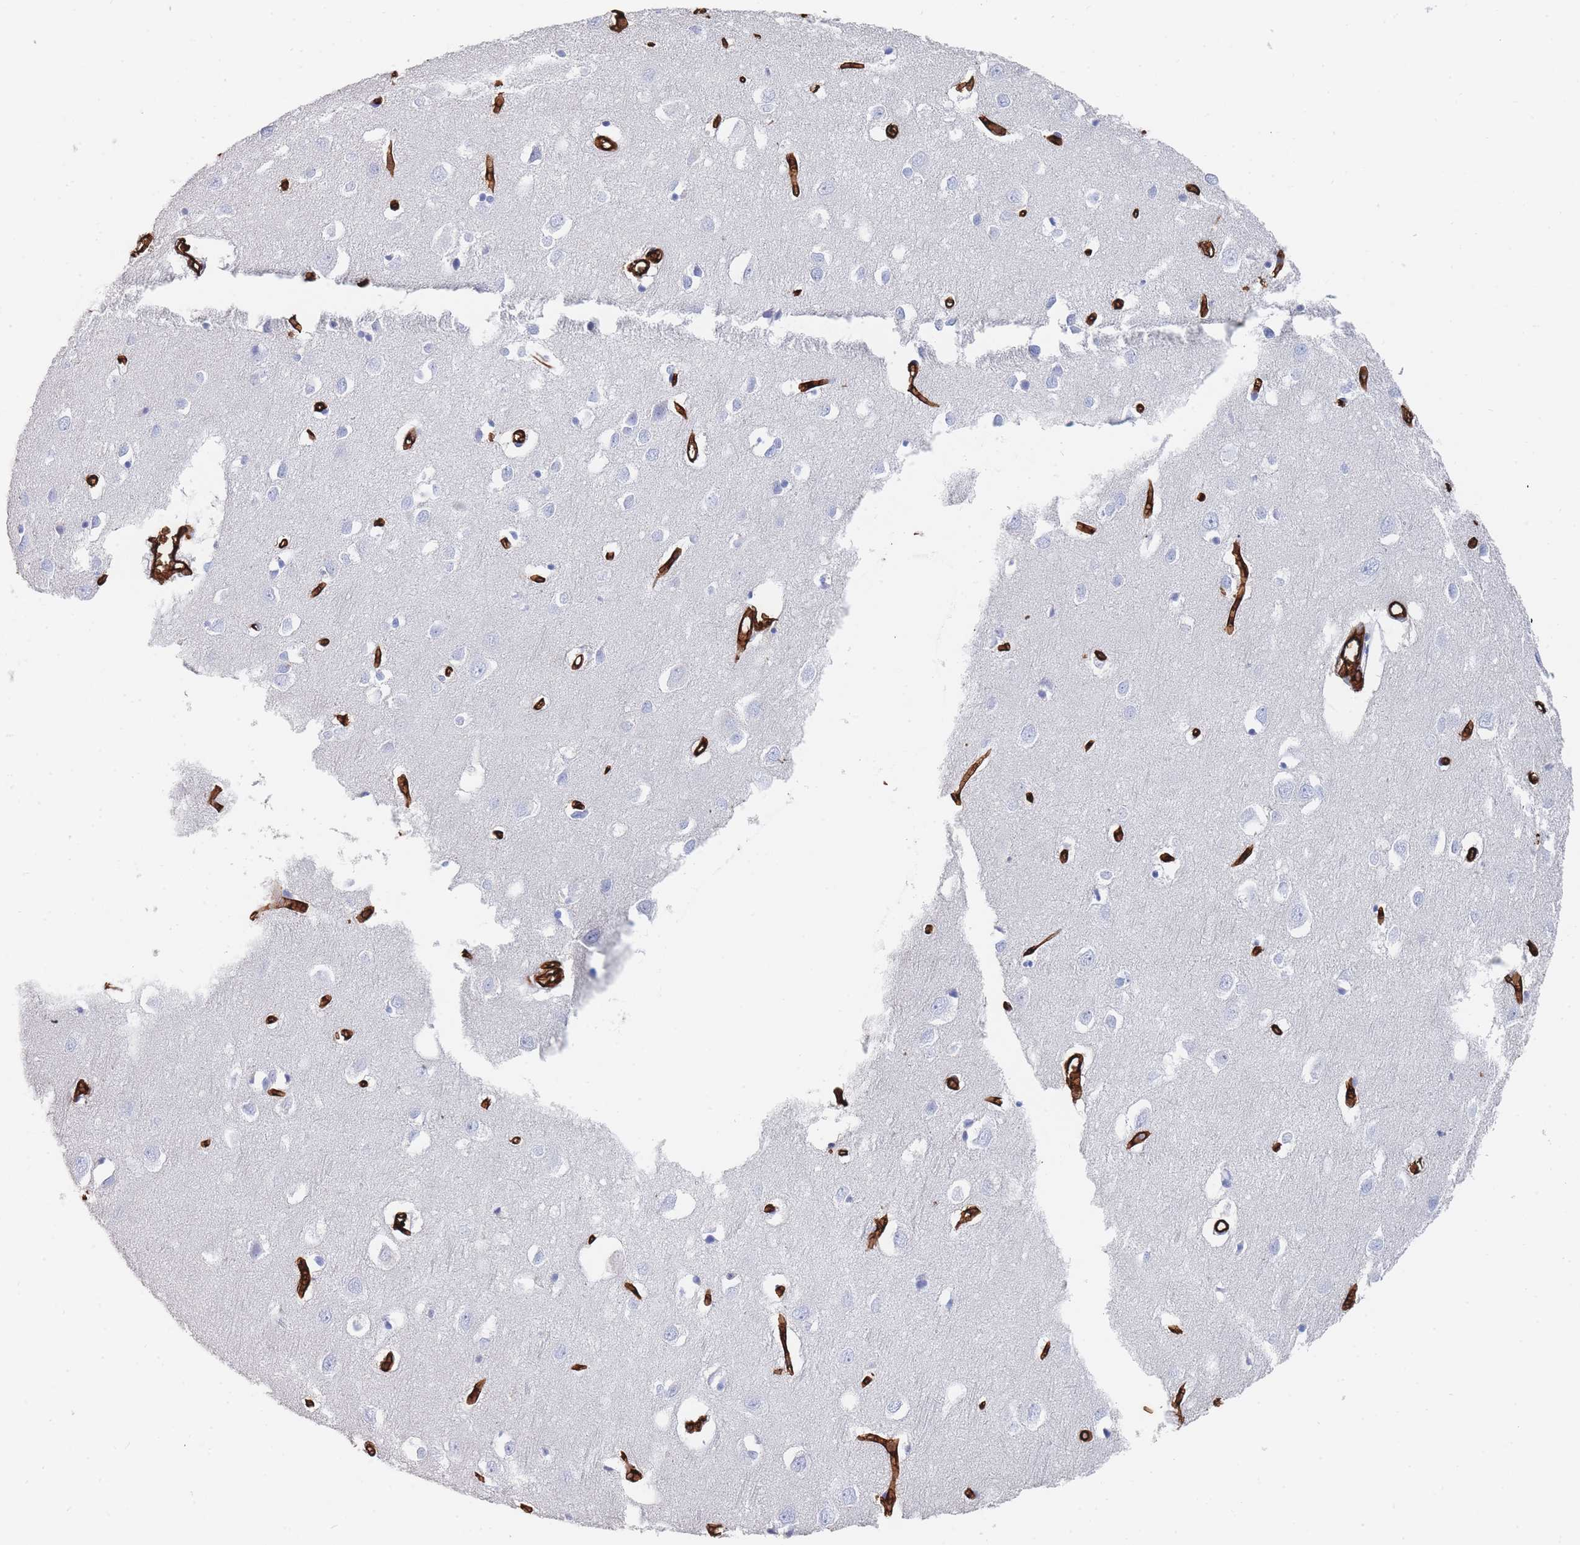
{"staining": {"intensity": "strong", "quantity": ">75%", "location": "cytoplasmic/membranous"}, "tissue": "cerebral cortex", "cell_type": "Endothelial cells", "image_type": "normal", "snomed": [{"axis": "morphology", "description": "Normal tissue, NOS"}, {"axis": "topography", "description": "Cerebral cortex"}], "caption": "IHC micrograph of unremarkable cerebral cortex: cerebral cortex stained using immunohistochemistry (IHC) demonstrates high levels of strong protein expression localized specifically in the cytoplasmic/membranous of endothelial cells, appearing as a cytoplasmic/membranous brown color.", "gene": "SLC2A1", "patient": {"sex": "female", "age": 64}}